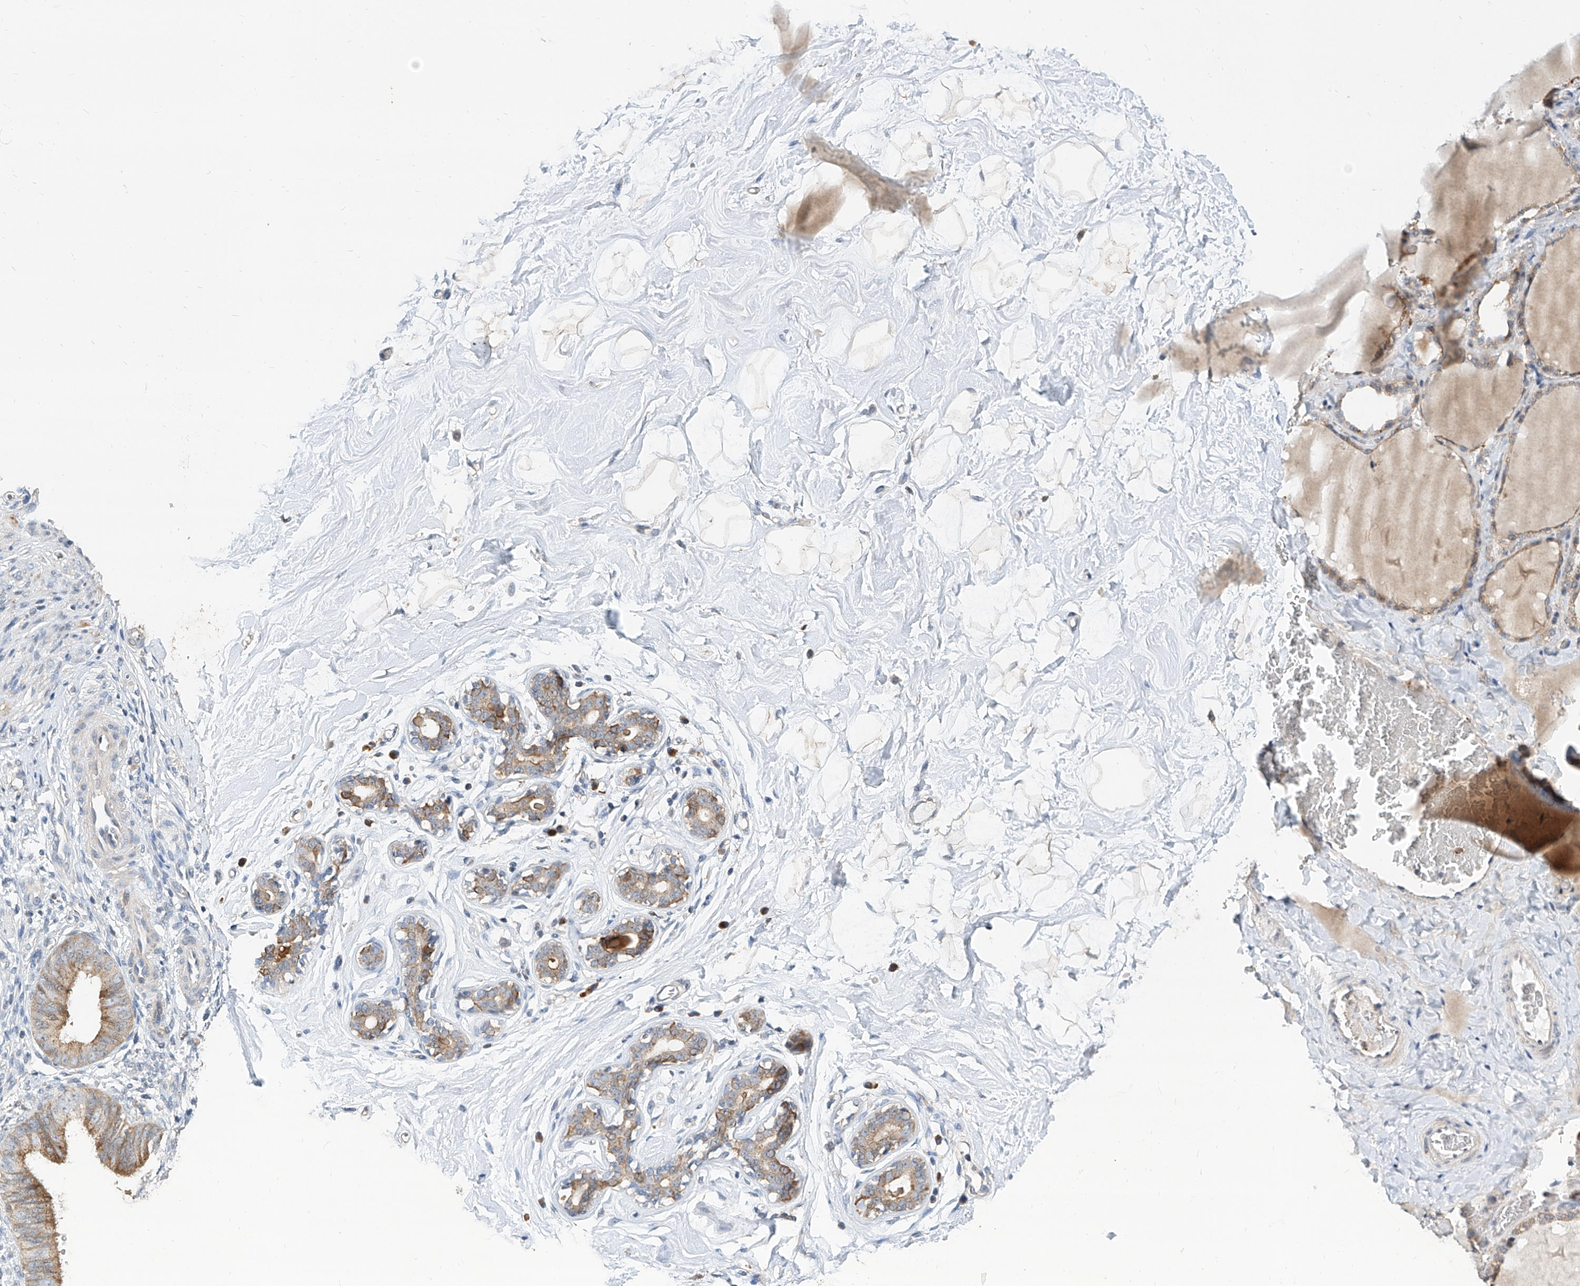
{"staining": {"intensity": "negative", "quantity": "none", "location": "none"}, "tissue": "breast", "cell_type": "Adipocytes", "image_type": "normal", "snomed": [{"axis": "morphology", "description": "Normal tissue, NOS"}, {"axis": "morphology", "description": "Adenoma, NOS"}, {"axis": "topography", "description": "Breast"}], "caption": "A high-resolution image shows immunohistochemistry (IHC) staining of normal breast, which displays no significant staining in adipocytes. Brightfield microscopy of IHC stained with DAB (3,3'-diaminobenzidine) (brown) and hematoxylin (blue), captured at high magnification.", "gene": "MFSD4B", "patient": {"sex": "female", "age": 23}}